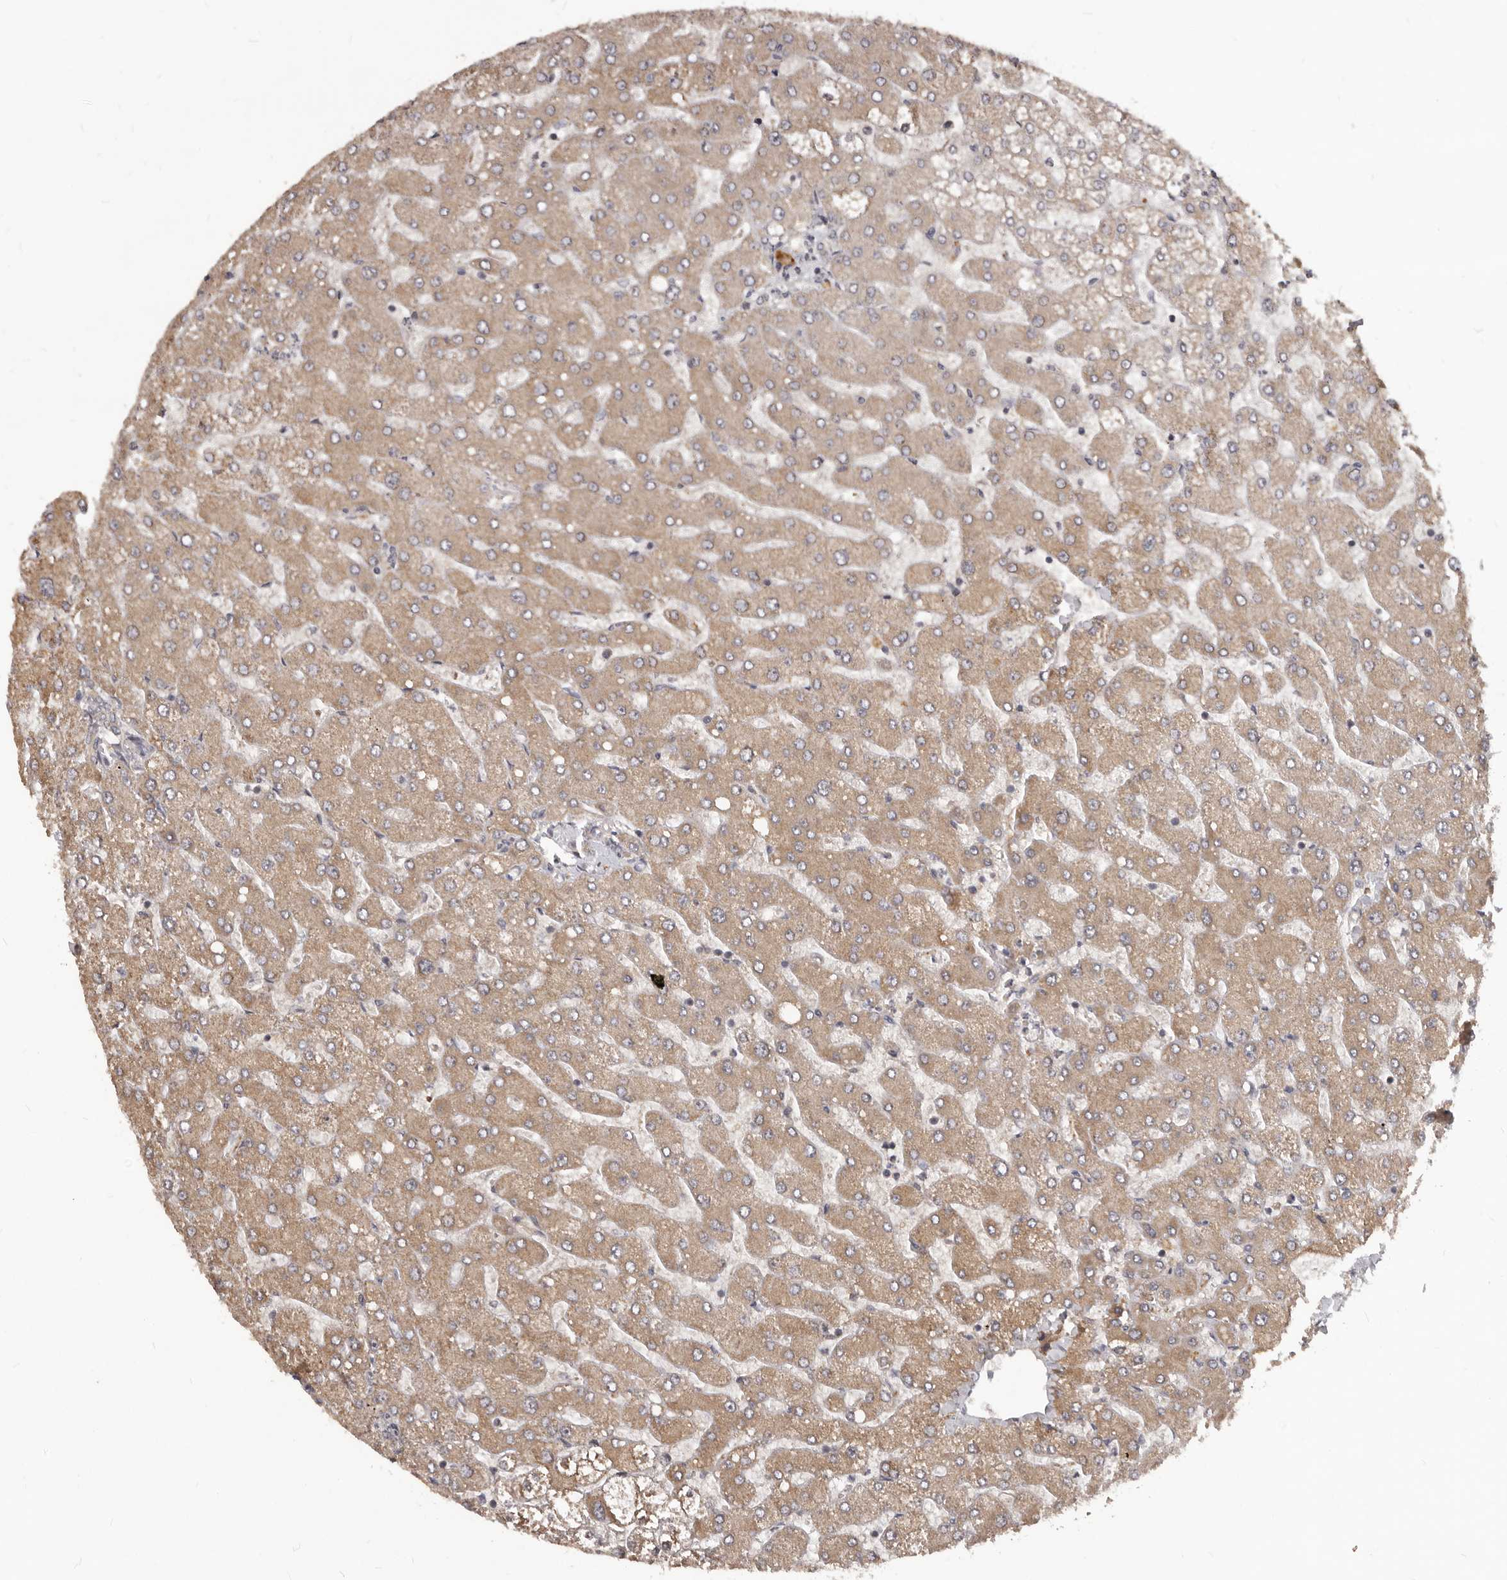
{"staining": {"intensity": "weak", "quantity": ">75%", "location": "cytoplasmic/membranous"}, "tissue": "liver", "cell_type": "Cholangiocytes", "image_type": "normal", "snomed": [{"axis": "morphology", "description": "Normal tissue, NOS"}, {"axis": "topography", "description": "Liver"}], "caption": "Weak cytoplasmic/membranous protein expression is seen in about >75% of cholangiocytes in liver. (DAB = brown stain, brightfield microscopy at high magnification).", "gene": "GABPB2", "patient": {"sex": "male", "age": 55}}